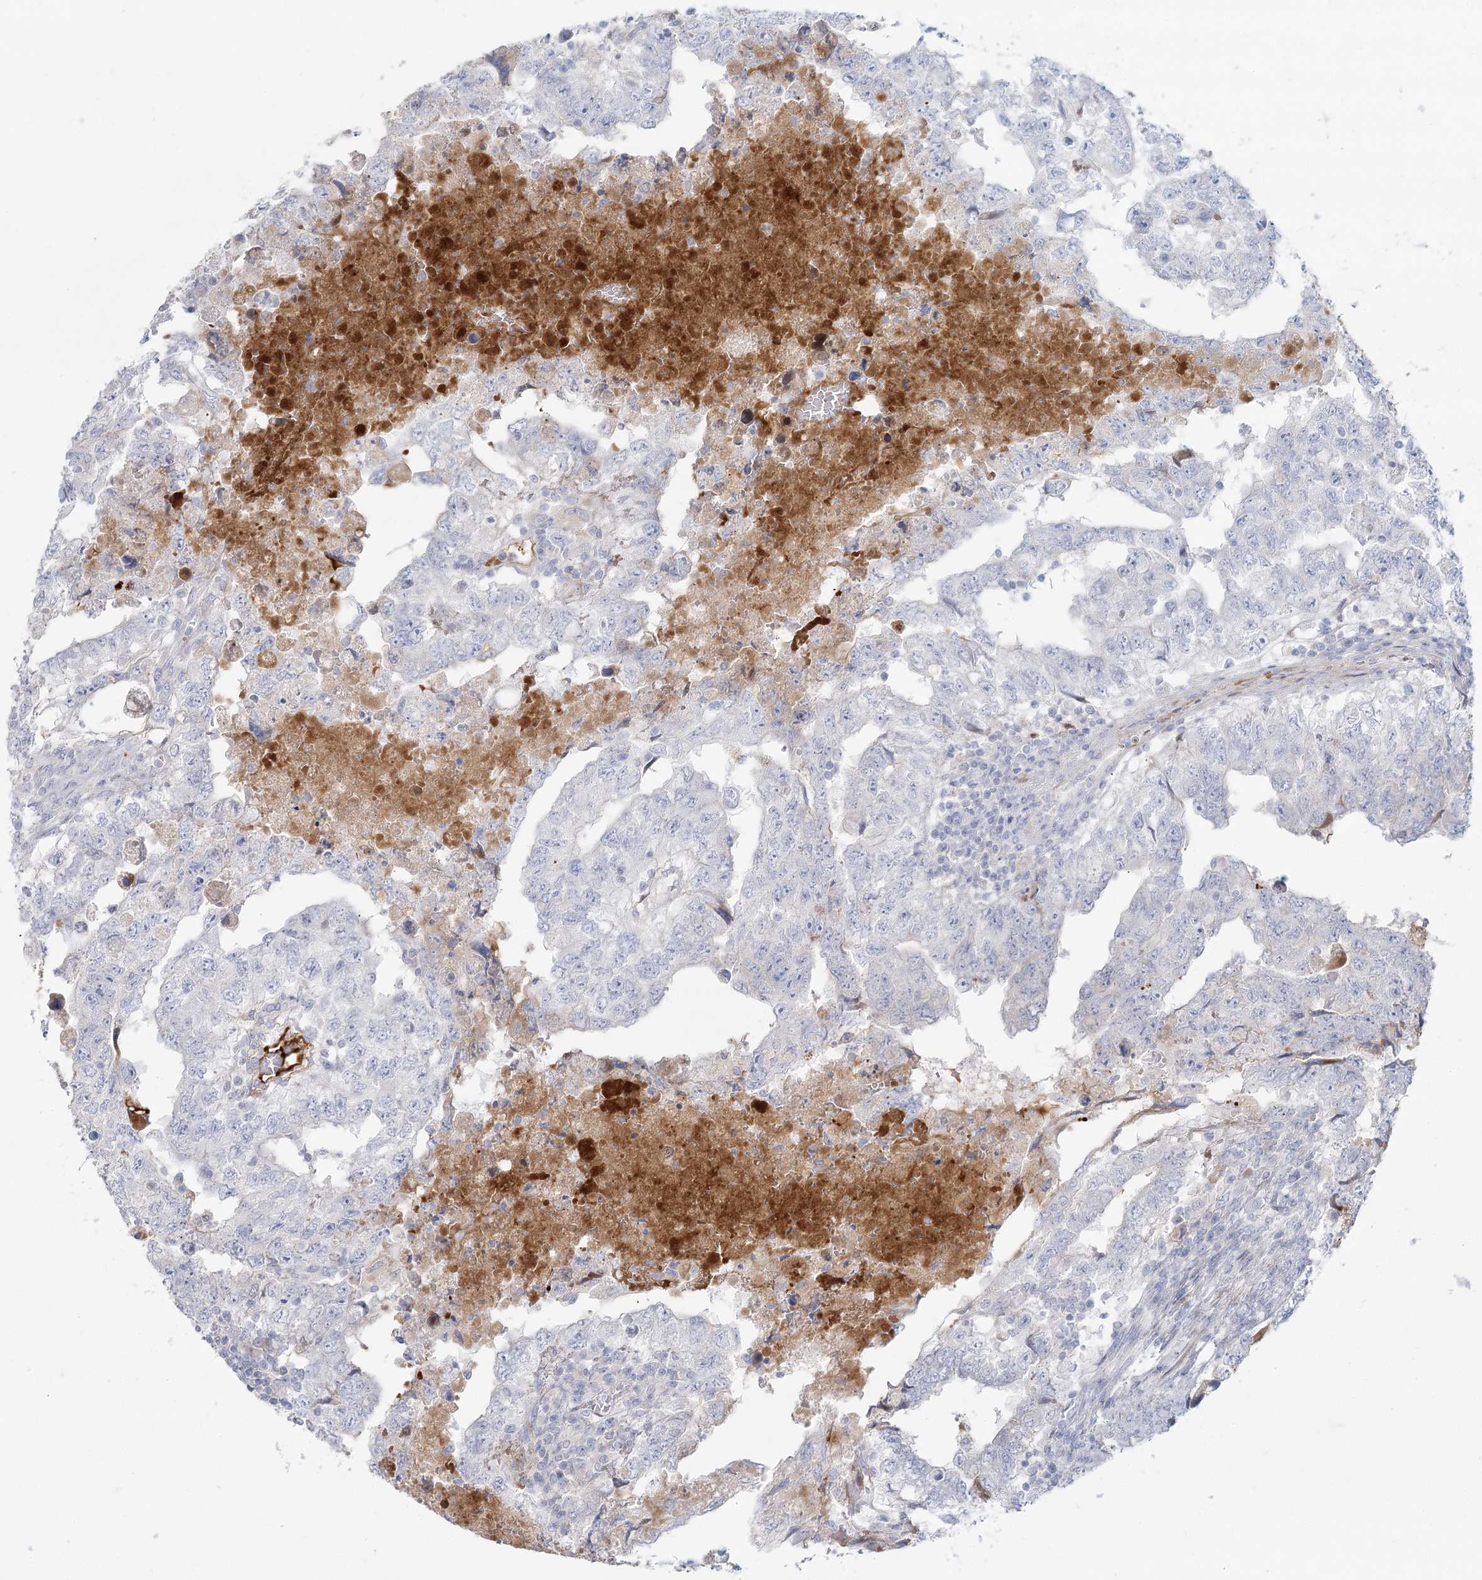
{"staining": {"intensity": "negative", "quantity": "none", "location": "none"}, "tissue": "testis cancer", "cell_type": "Tumor cells", "image_type": "cancer", "snomed": [{"axis": "morphology", "description": "Carcinoma, Embryonal, NOS"}, {"axis": "topography", "description": "Testis"}], "caption": "Tumor cells are negative for protein expression in human testis embryonal carcinoma.", "gene": "DMGDH", "patient": {"sex": "male", "age": 36}}